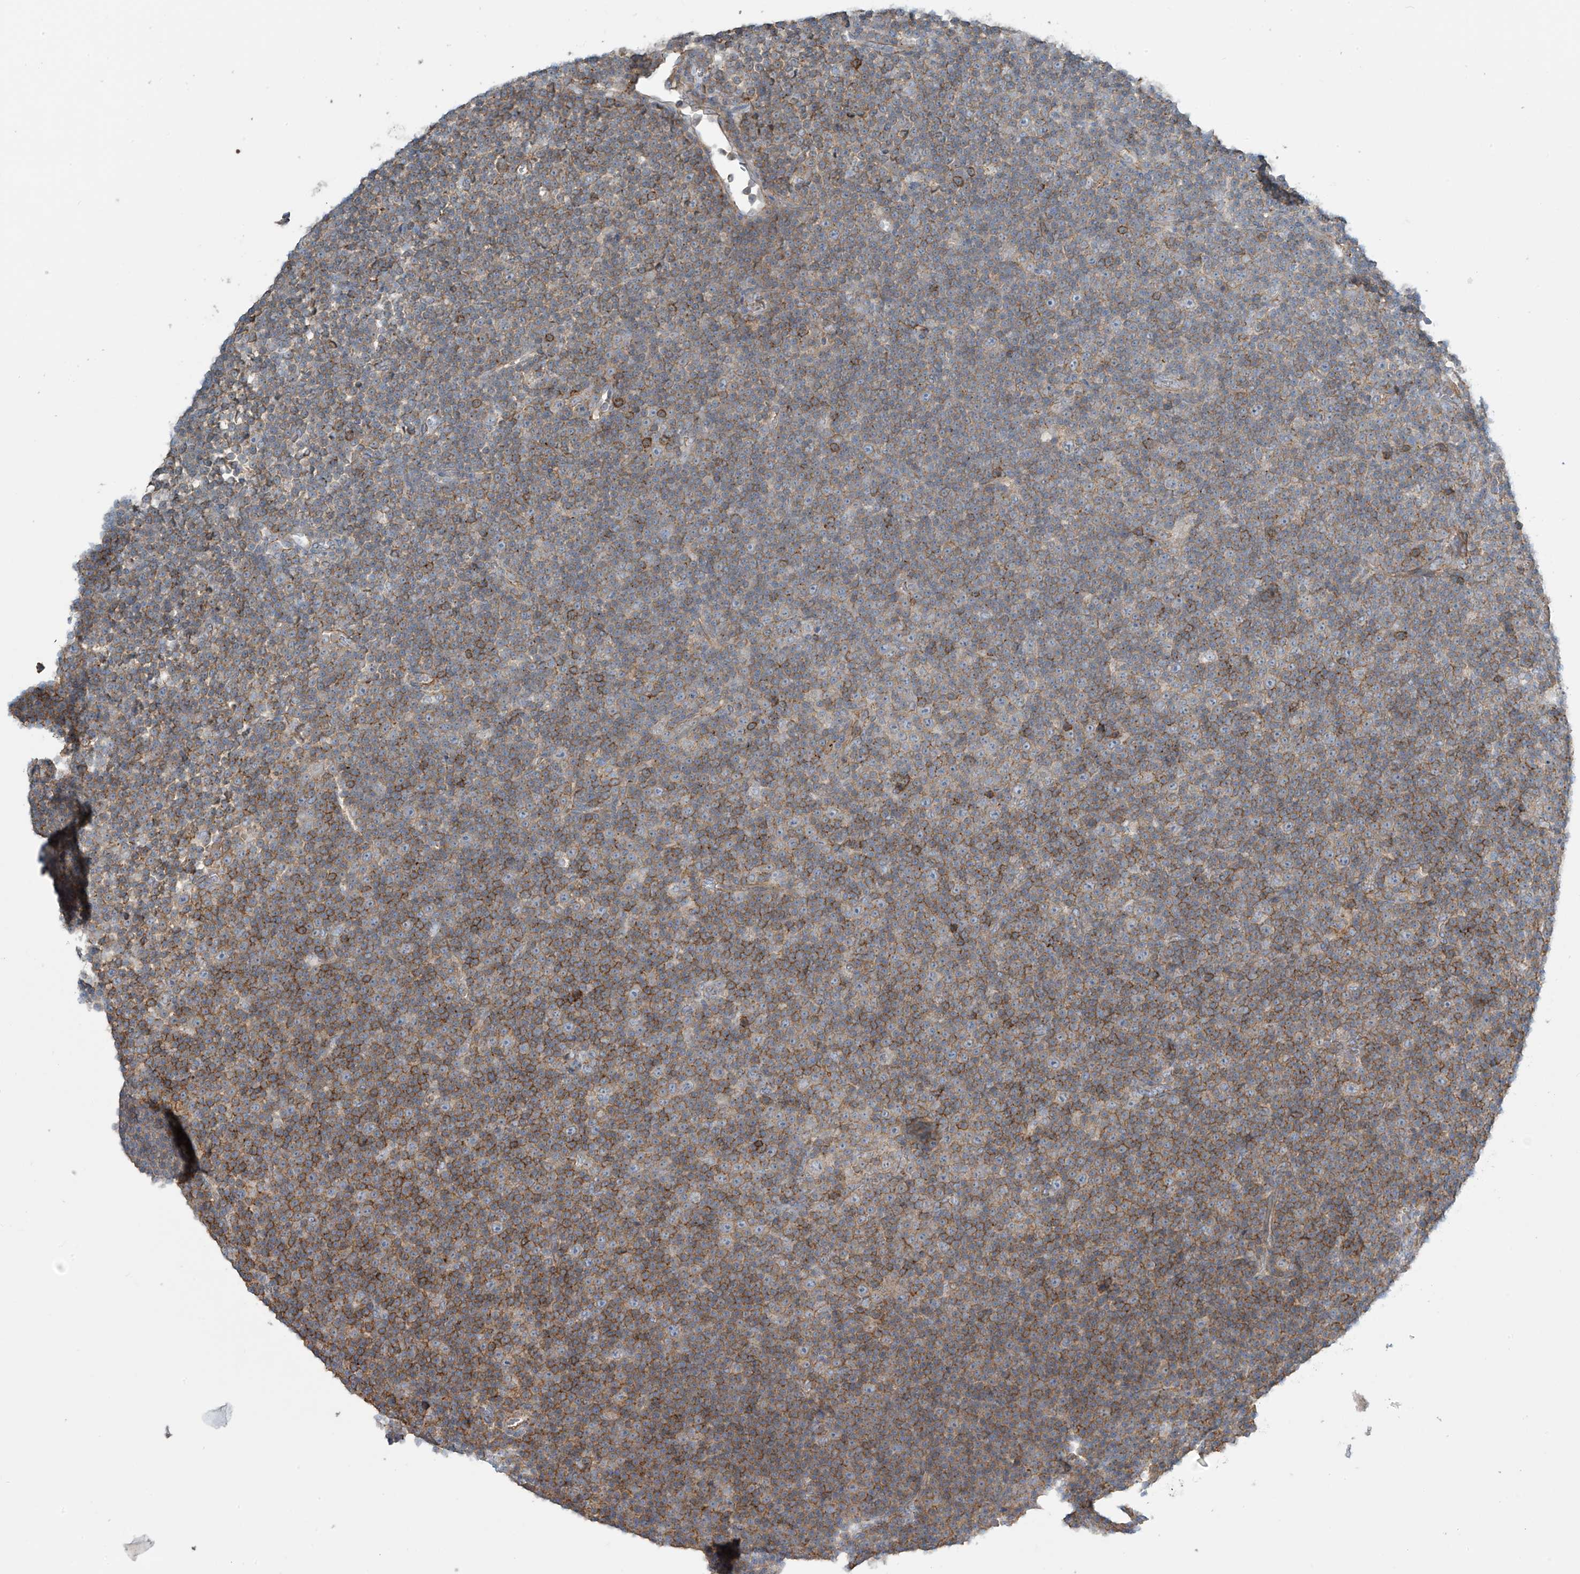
{"staining": {"intensity": "moderate", "quantity": ">75%", "location": "cytoplasmic/membranous"}, "tissue": "lymphoma", "cell_type": "Tumor cells", "image_type": "cancer", "snomed": [{"axis": "morphology", "description": "Malignant lymphoma, non-Hodgkin's type, Low grade"}, {"axis": "topography", "description": "Lymph node"}], "caption": "Moderate cytoplasmic/membranous staining is identified in approximately >75% of tumor cells in malignant lymphoma, non-Hodgkin's type (low-grade).", "gene": "SLC9A2", "patient": {"sex": "female", "age": 67}}